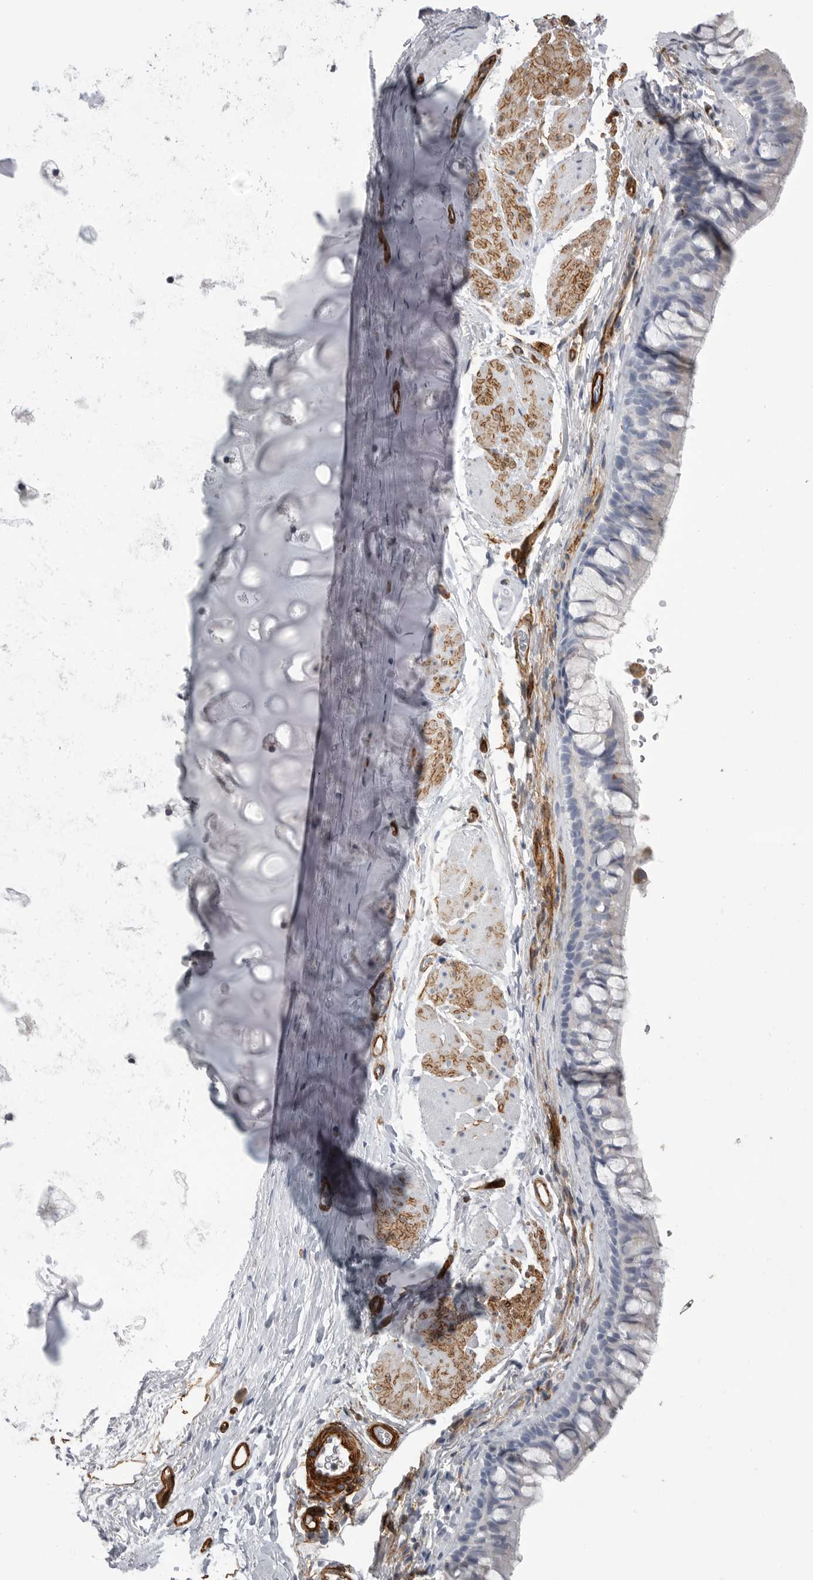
{"staining": {"intensity": "negative", "quantity": "none", "location": "none"}, "tissue": "bronchus", "cell_type": "Respiratory epithelial cells", "image_type": "normal", "snomed": [{"axis": "morphology", "description": "Normal tissue, NOS"}, {"axis": "topography", "description": "Cartilage tissue"}, {"axis": "topography", "description": "Bronchus"}], "caption": "Immunohistochemical staining of benign bronchus displays no significant expression in respiratory epithelial cells.", "gene": "AOC3", "patient": {"sex": "female", "age": 53}}